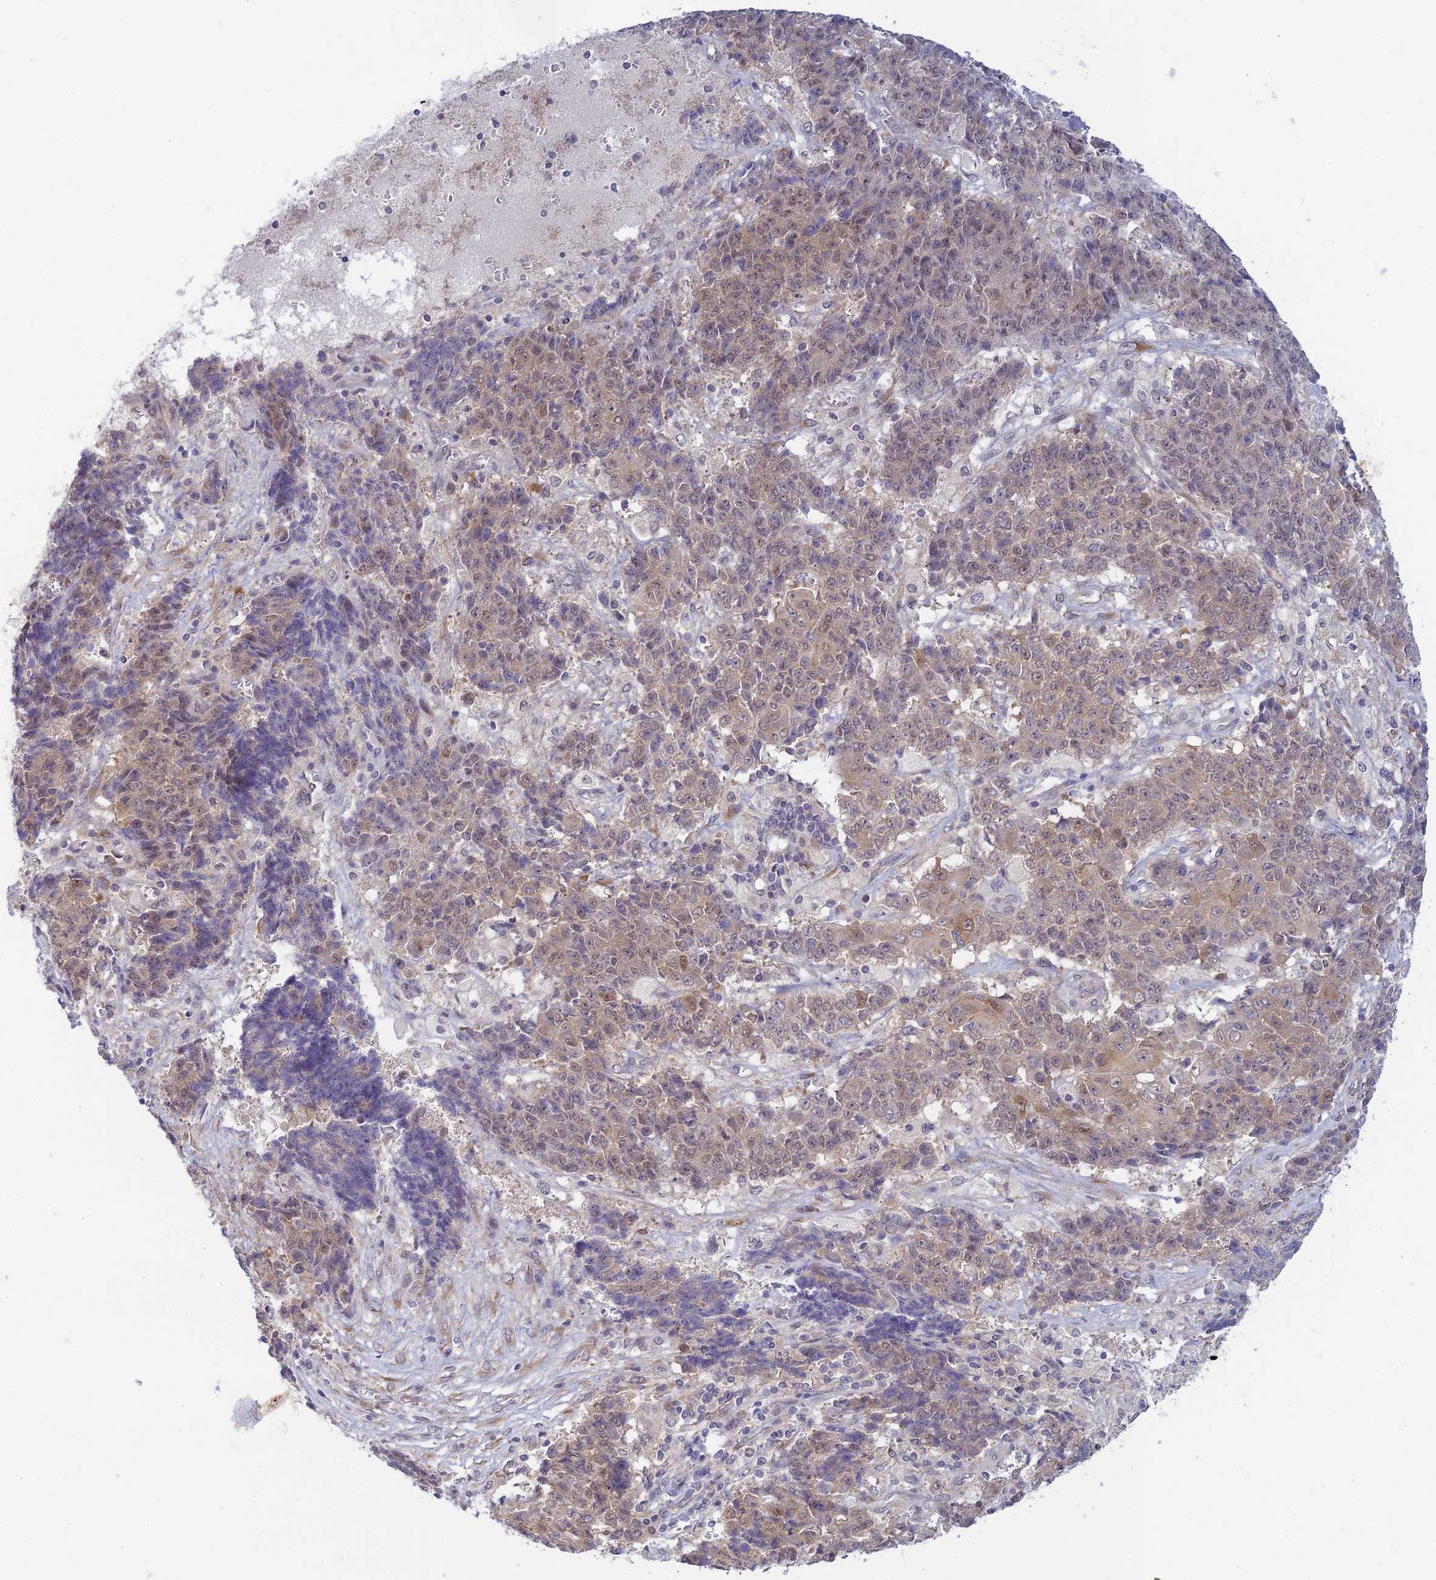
{"staining": {"intensity": "weak", "quantity": "25%-75%", "location": "nuclear"}, "tissue": "ovarian cancer", "cell_type": "Tumor cells", "image_type": "cancer", "snomed": [{"axis": "morphology", "description": "Carcinoma, endometroid"}, {"axis": "topography", "description": "Ovary"}], "caption": "A brown stain highlights weak nuclear staining of a protein in endometroid carcinoma (ovarian) tumor cells.", "gene": "SKIC8", "patient": {"sex": "female", "age": 42}}